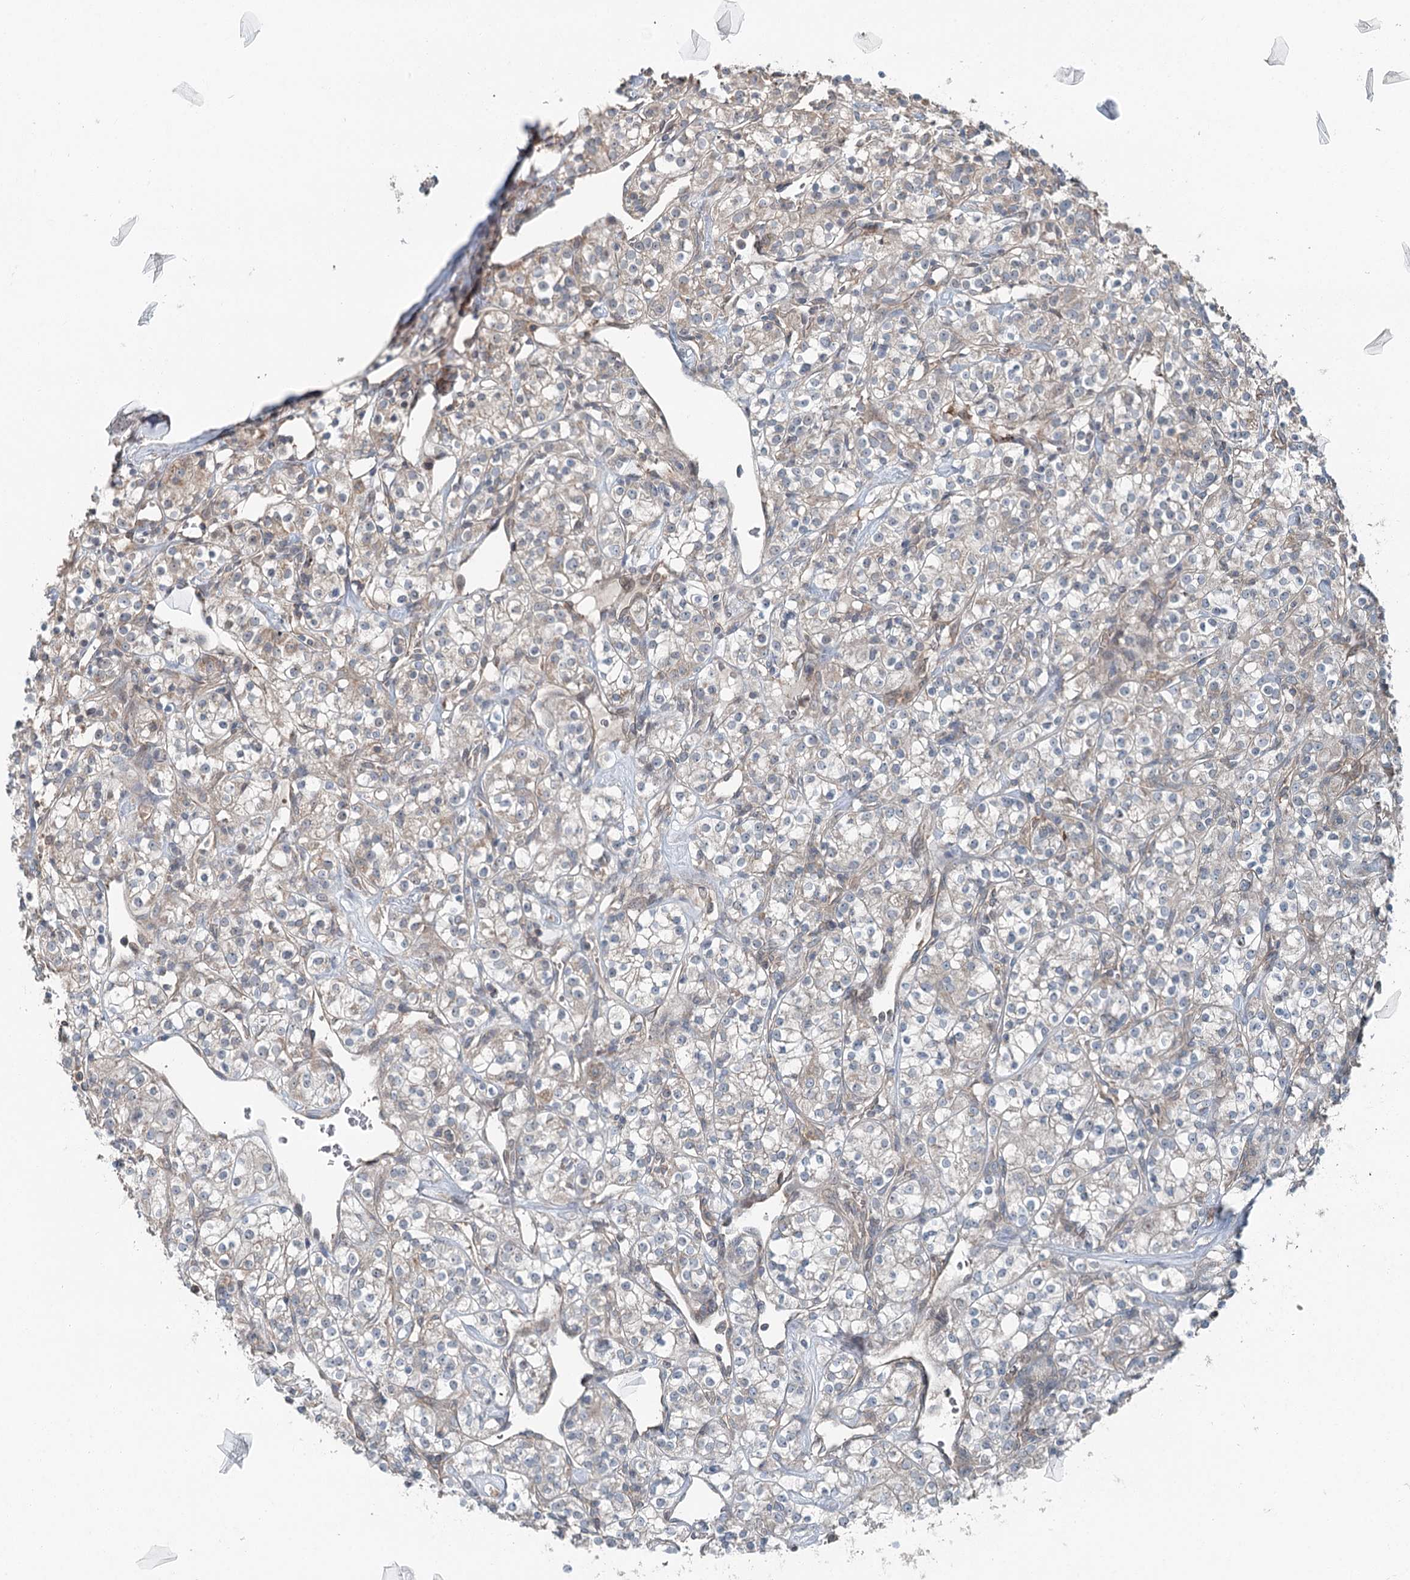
{"staining": {"intensity": "weak", "quantity": "<25%", "location": "cytoplasmic/membranous"}, "tissue": "renal cancer", "cell_type": "Tumor cells", "image_type": "cancer", "snomed": [{"axis": "morphology", "description": "Adenocarcinoma, NOS"}, {"axis": "topography", "description": "Kidney"}], "caption": "Immunohistochemical staining of renal adenocarcinoma shows no significant staining in tumor cells.", "gene": "SKIC3", "patient": {"sex": "male", "age": 77}}